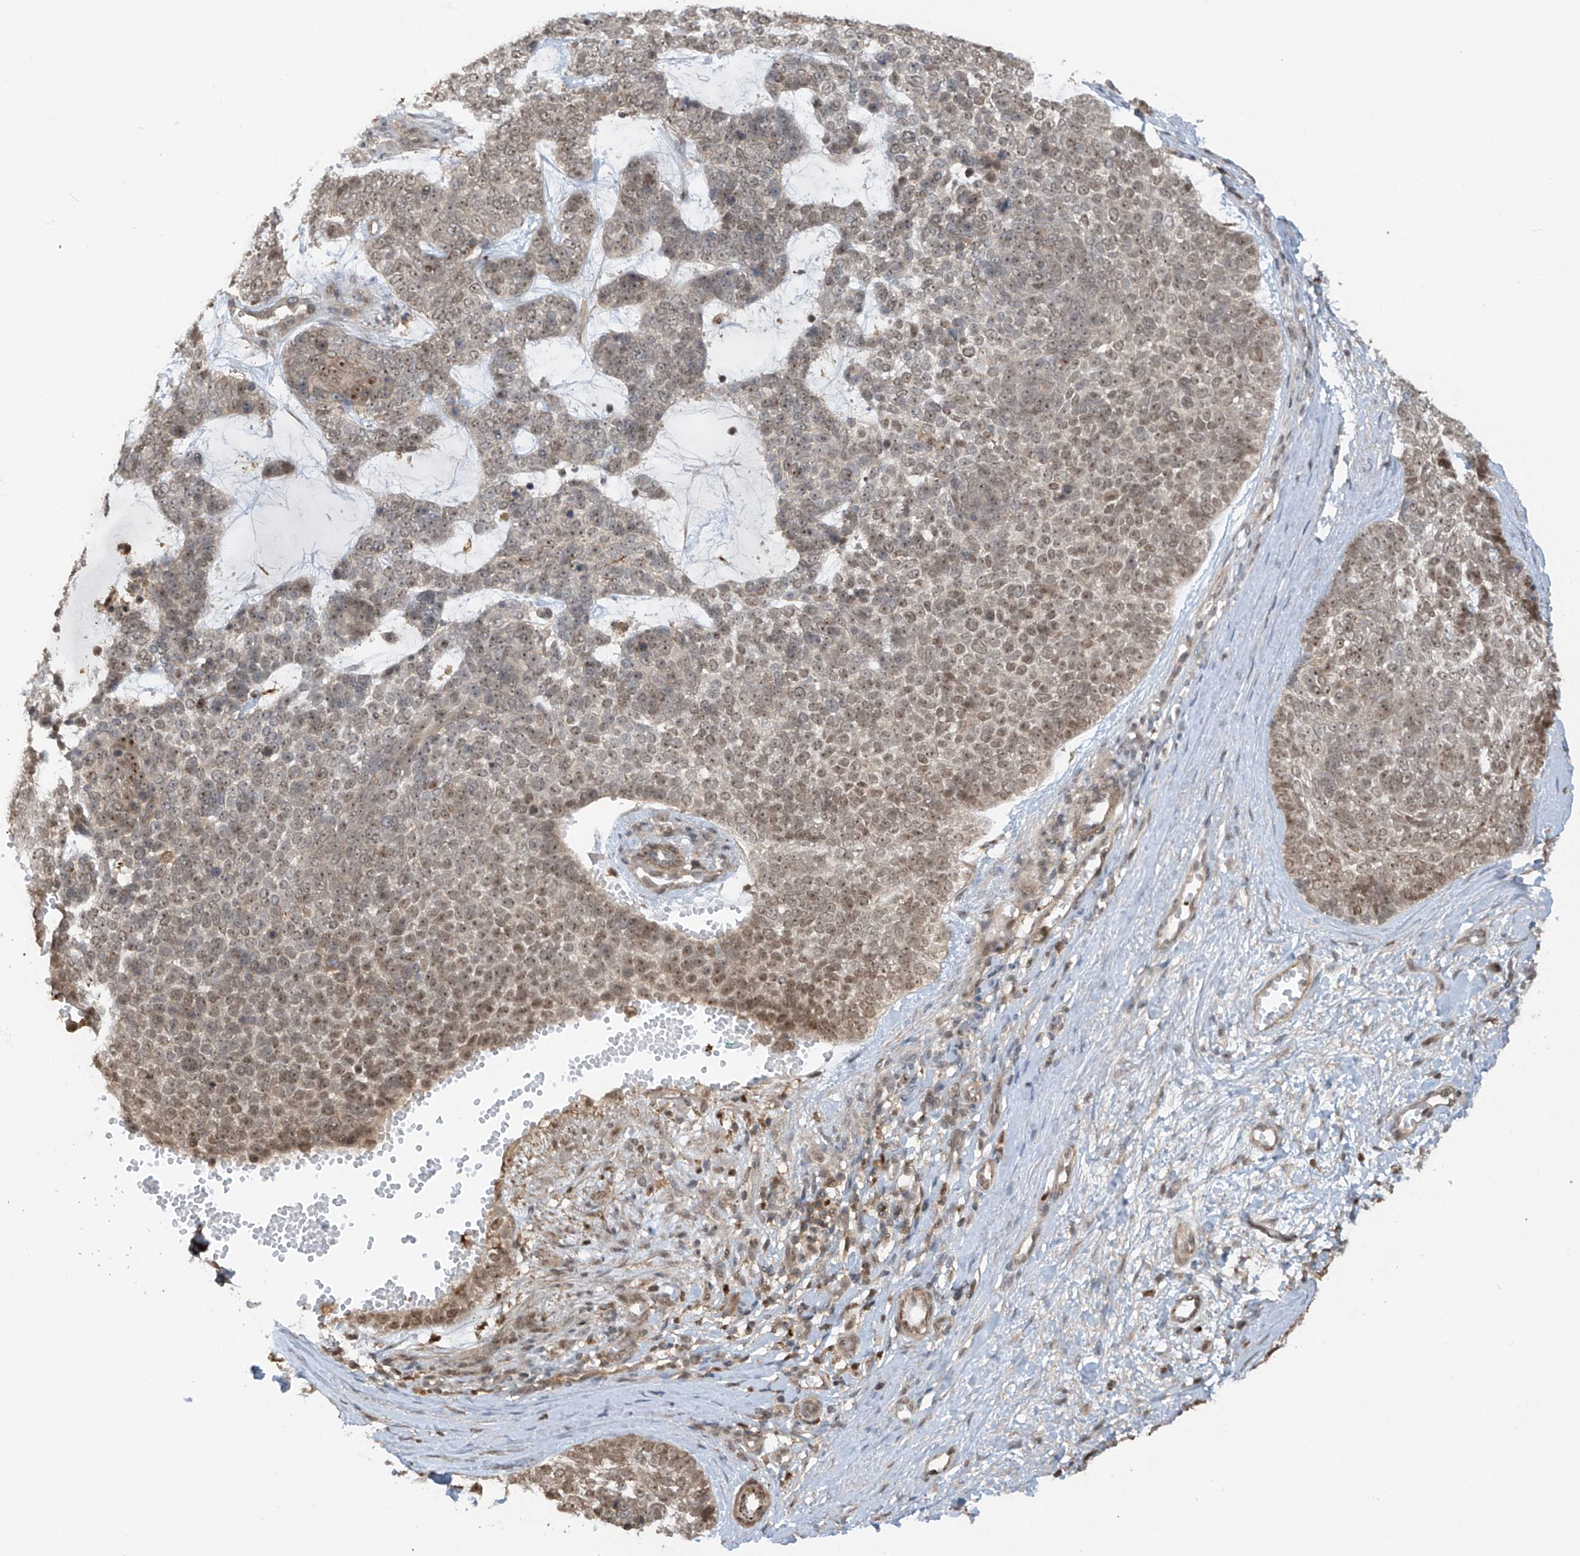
{"staining": {"intensity": "moderate", "quantity": "<25%", "location": "nuclear"}, "tissue": "skin cancer", "cell_type": "Tumor cells", "image_type": "cancer", "snomed": [{"axis": "morphology", "description": "Basal cell carcinoma"}, {"axis": "topography", "description": "Skin"}], "caption": "This photomicrograph displays immunohistochemistry (IHC) staining of human skin cancer (basal cell carcinoma), with low moderate nuclear expression in about <25% of tumor cells.", "gene": "REPIN1", "patient": {"sex": "female", "age": 81}}